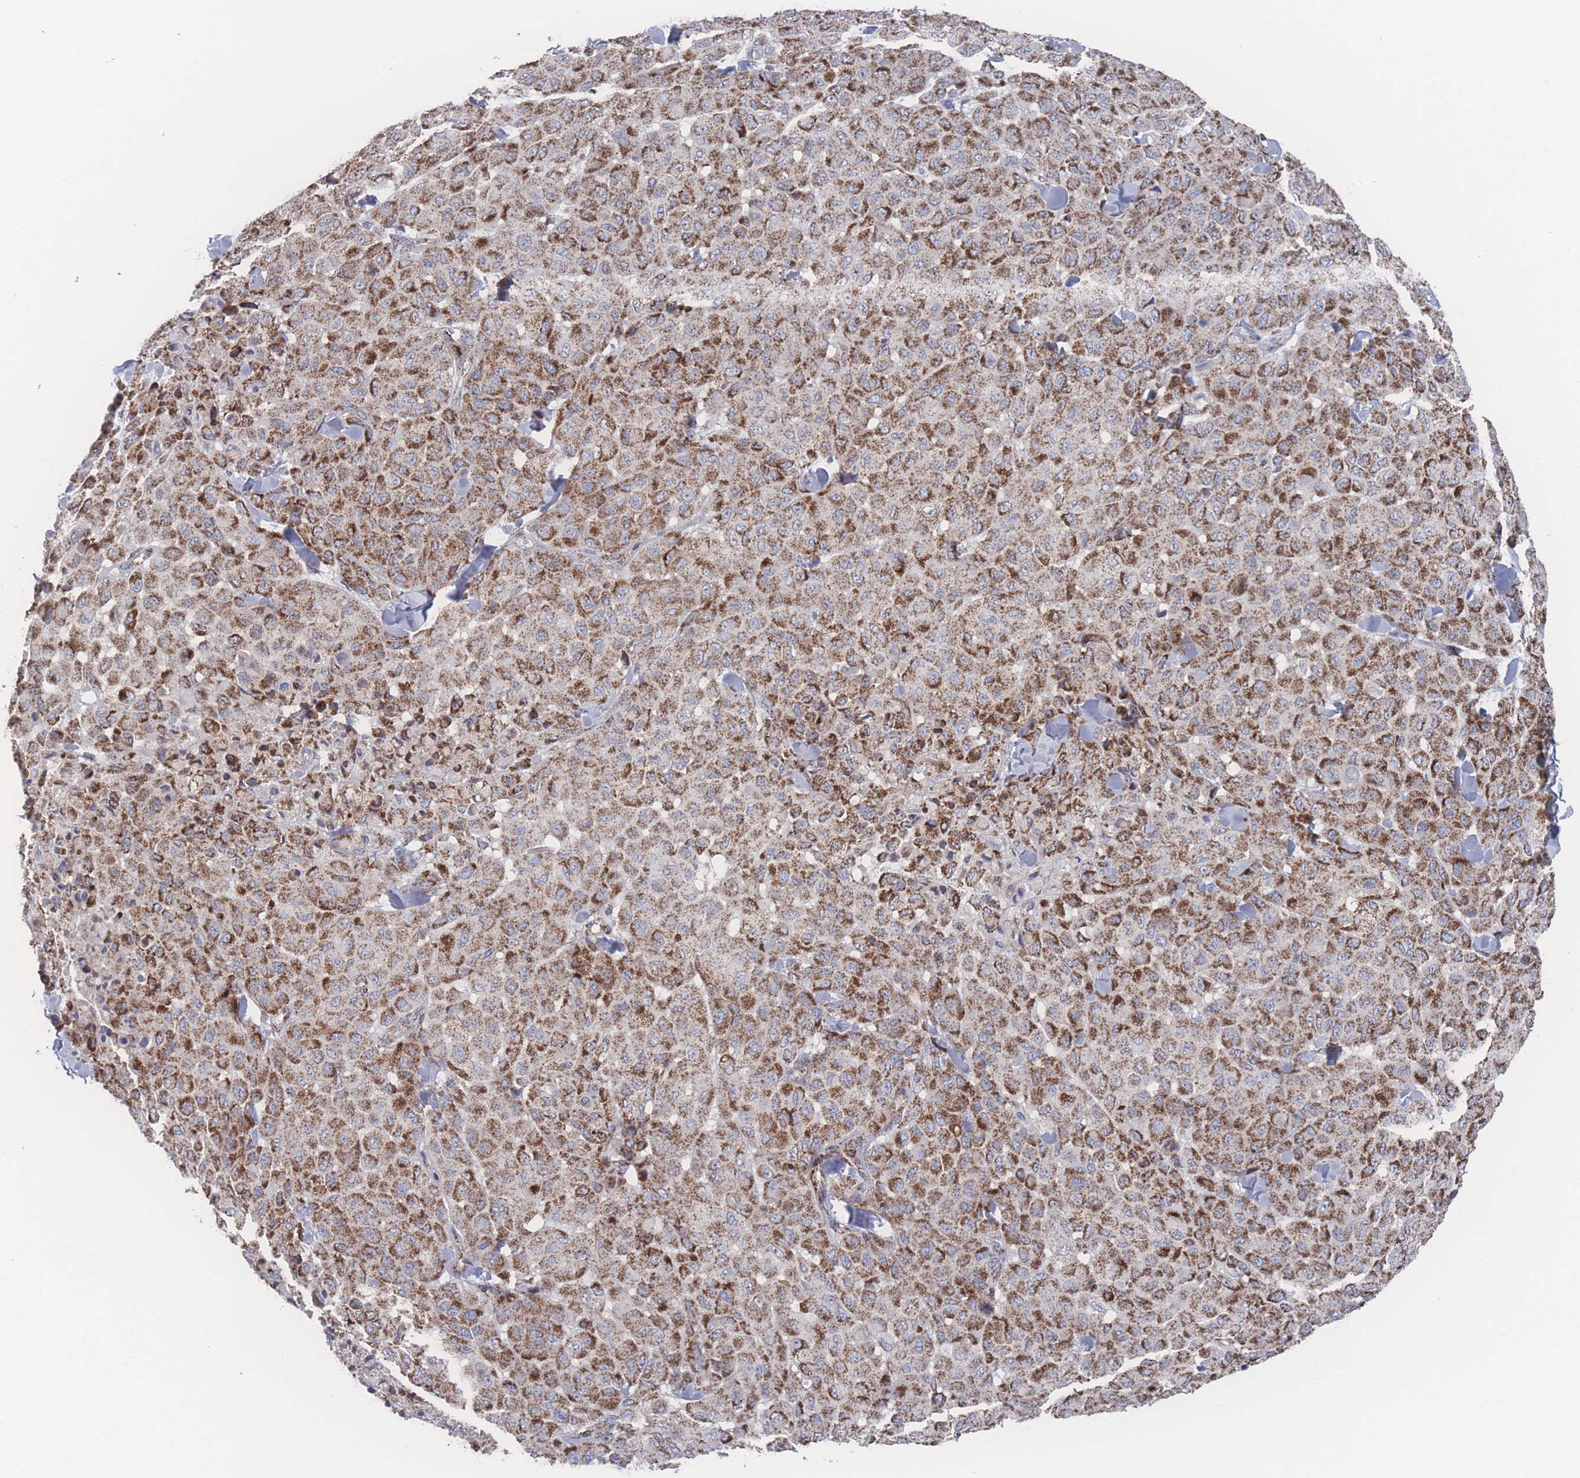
{"staining": {"intensity": "strong", "quantity": ">75%", "location": "cytoplasmic/membranous"}, "tissue": "melanoma", "cell_type": "Tumor cells", "image_type": "cancer", "snomed": [{"axis": "morphology", "description": "Malignant melanoma, Metastatic site"}, {"axis": "topography", "description": "Skin"}], "caption": "Brown immunohistochemical staining in human malignant melanoma (metastatic site) exhibits strong cytoplasmic/membranous staining in about >75% of tumor cells. The staining was performed using DAB (3,3'-diaminobenzidine) to visualize the protein expression in brown, while the nuclei were stained in blue with hematoxylin (Magnification: 20x).", "gene": "PEX14", "patient": {"sex": "female", "age": 81}}